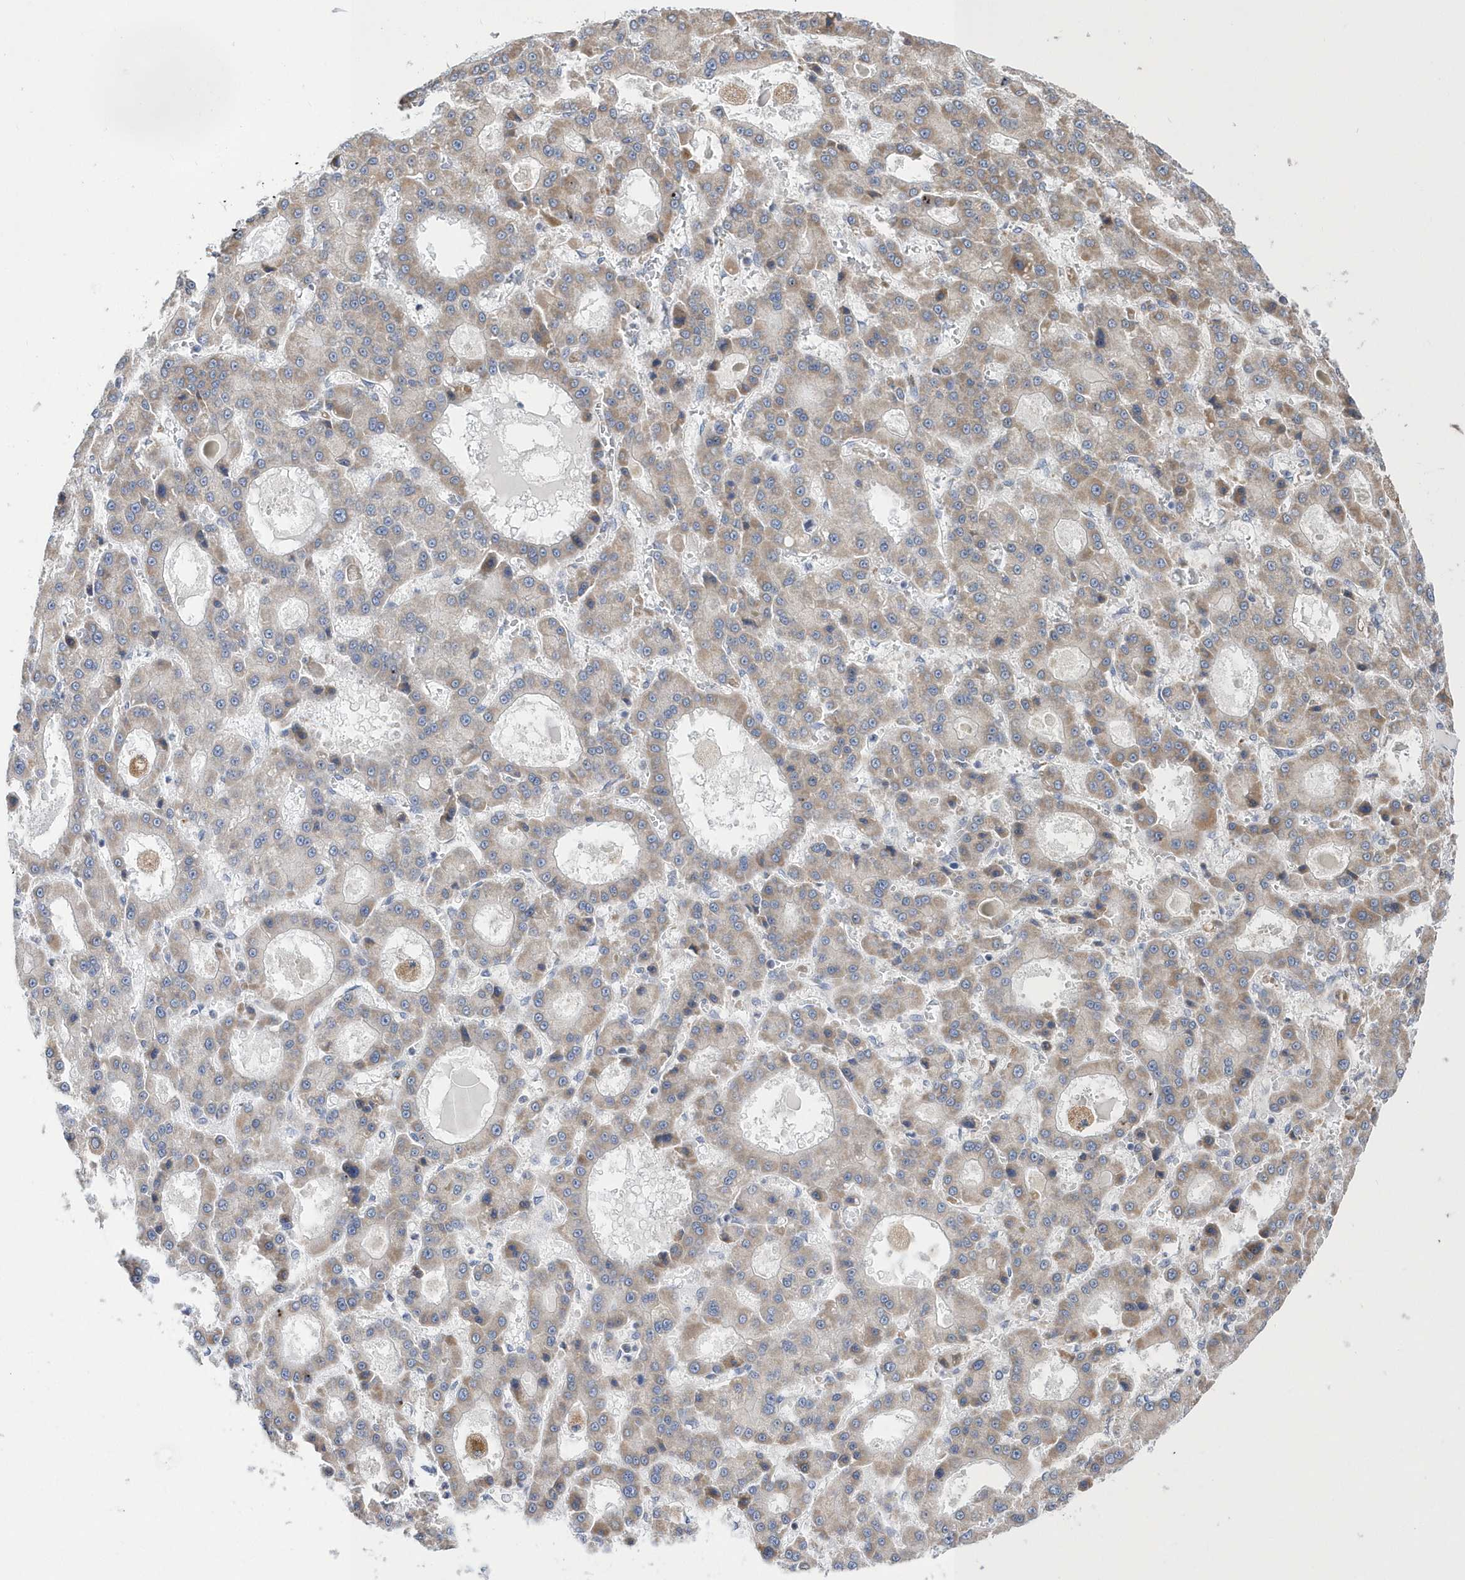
{"staining": {"intensity": "weak", "quantity": "25%-75%", "location": "cytoplasmic/membranous"}, "tissue": "liver cancer", "cell_type": "Tumor cells", "image_type": "cancer", "snomed": [{"axis": "morphology", "description": "Carcinoma, Hepatocellular, NOS"}, {"axis": "topography", "description": "Liver"}], "caption": "This is a photomicrograph of IHC staining of liver cancer, which shows weak expression in the cytoplasmic/membranous of tumor cells.", "gene": "SPATA5", "patient": {"sex": "male", "age": 70}}